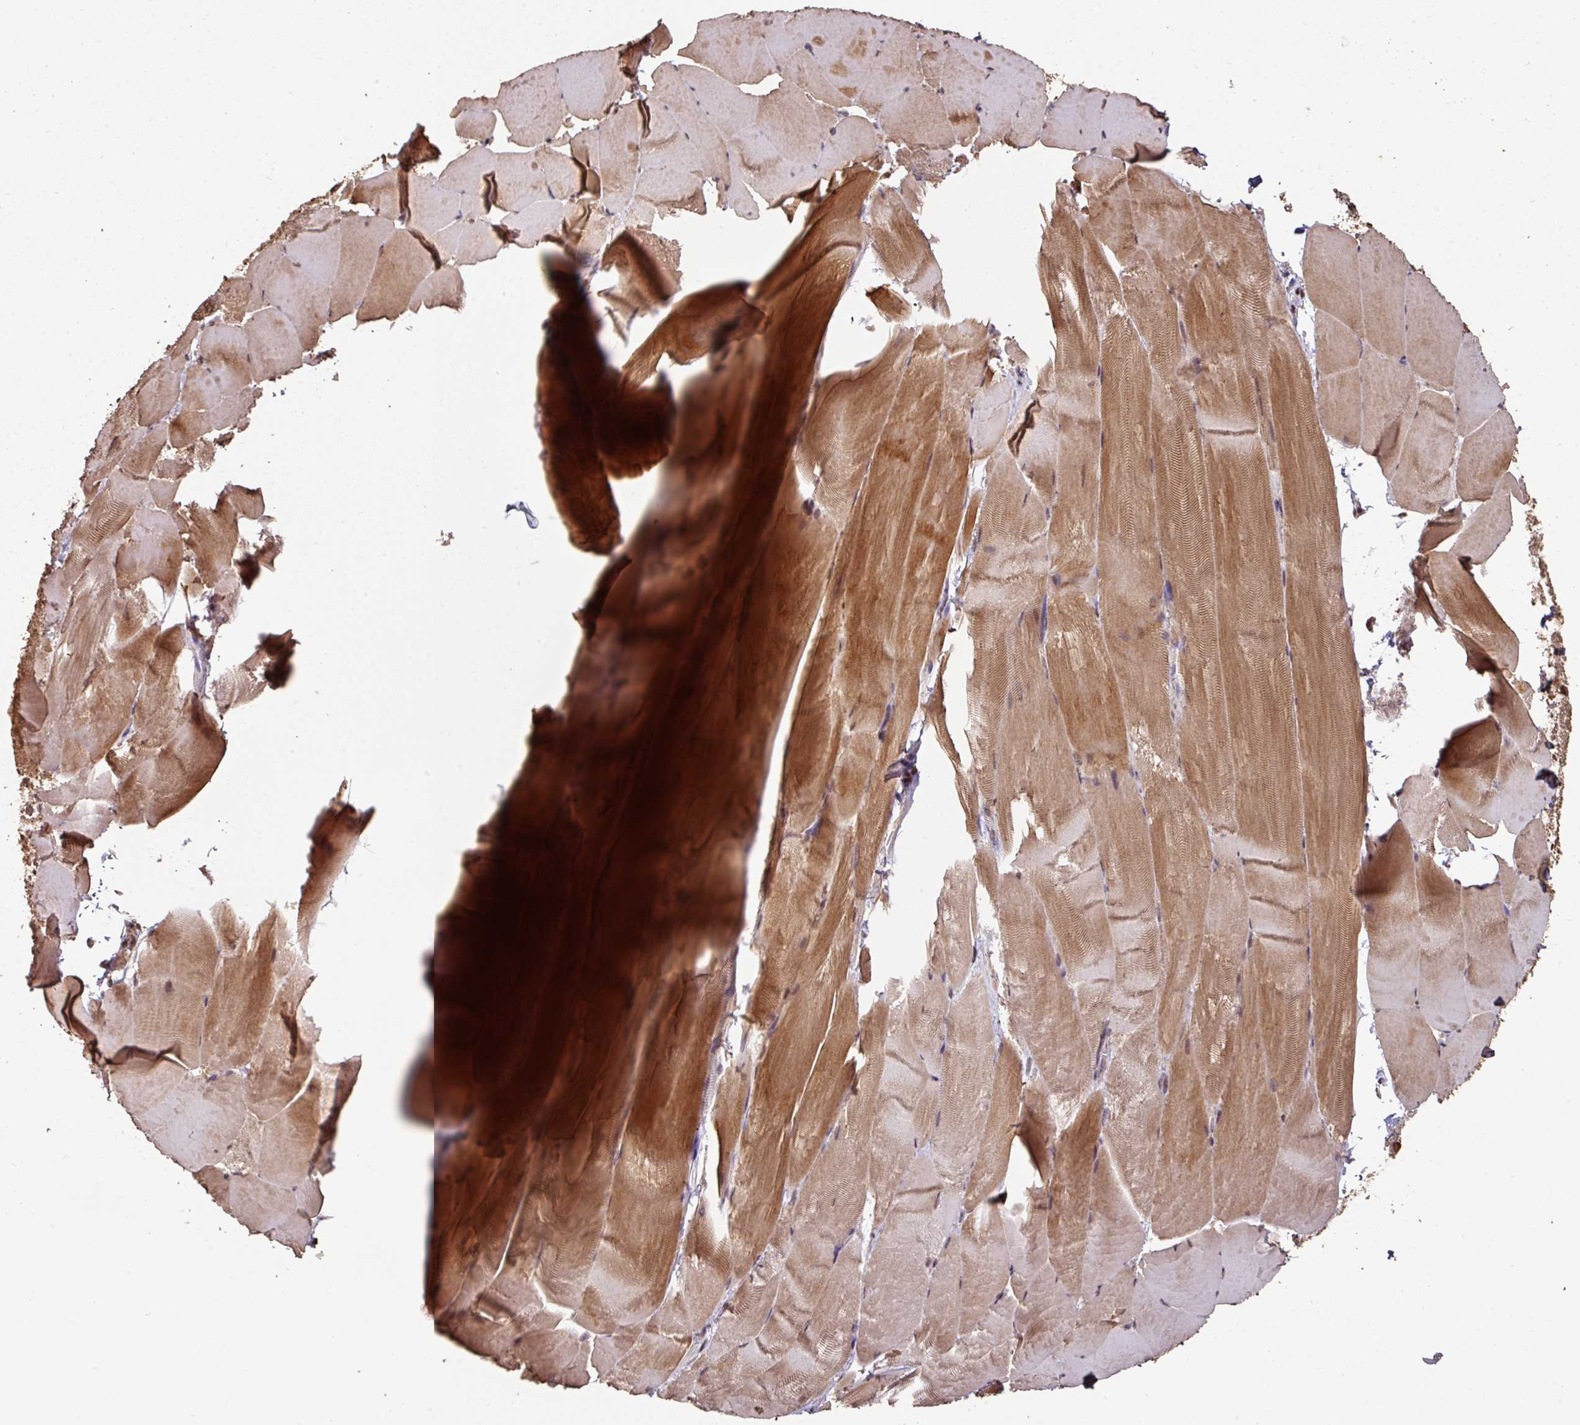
{"staining": {"intensity": "moderate", "quantity": "25%-75%", "location": "cytoplasmic/membranous,nuclear"}, "tissue": "skeletal muscle", "cell_type": "Myocytes", "image_type": "normal", "snomed": [{"axis": "morphology", "description": "Normal tissue, NOS"}, {"axis": "topography", "description": "Skeletal muscle"}], "caption": "IHC photomicrograph of normal human skeletal muscle stained for a protein (brown), which reveals medium levels of moderate cytoplasmic/membranous,nuclear staining in about 25%-75% of myocytes.", "gene": "POLD1", "patient": {"sex": "female", "age": 64}}